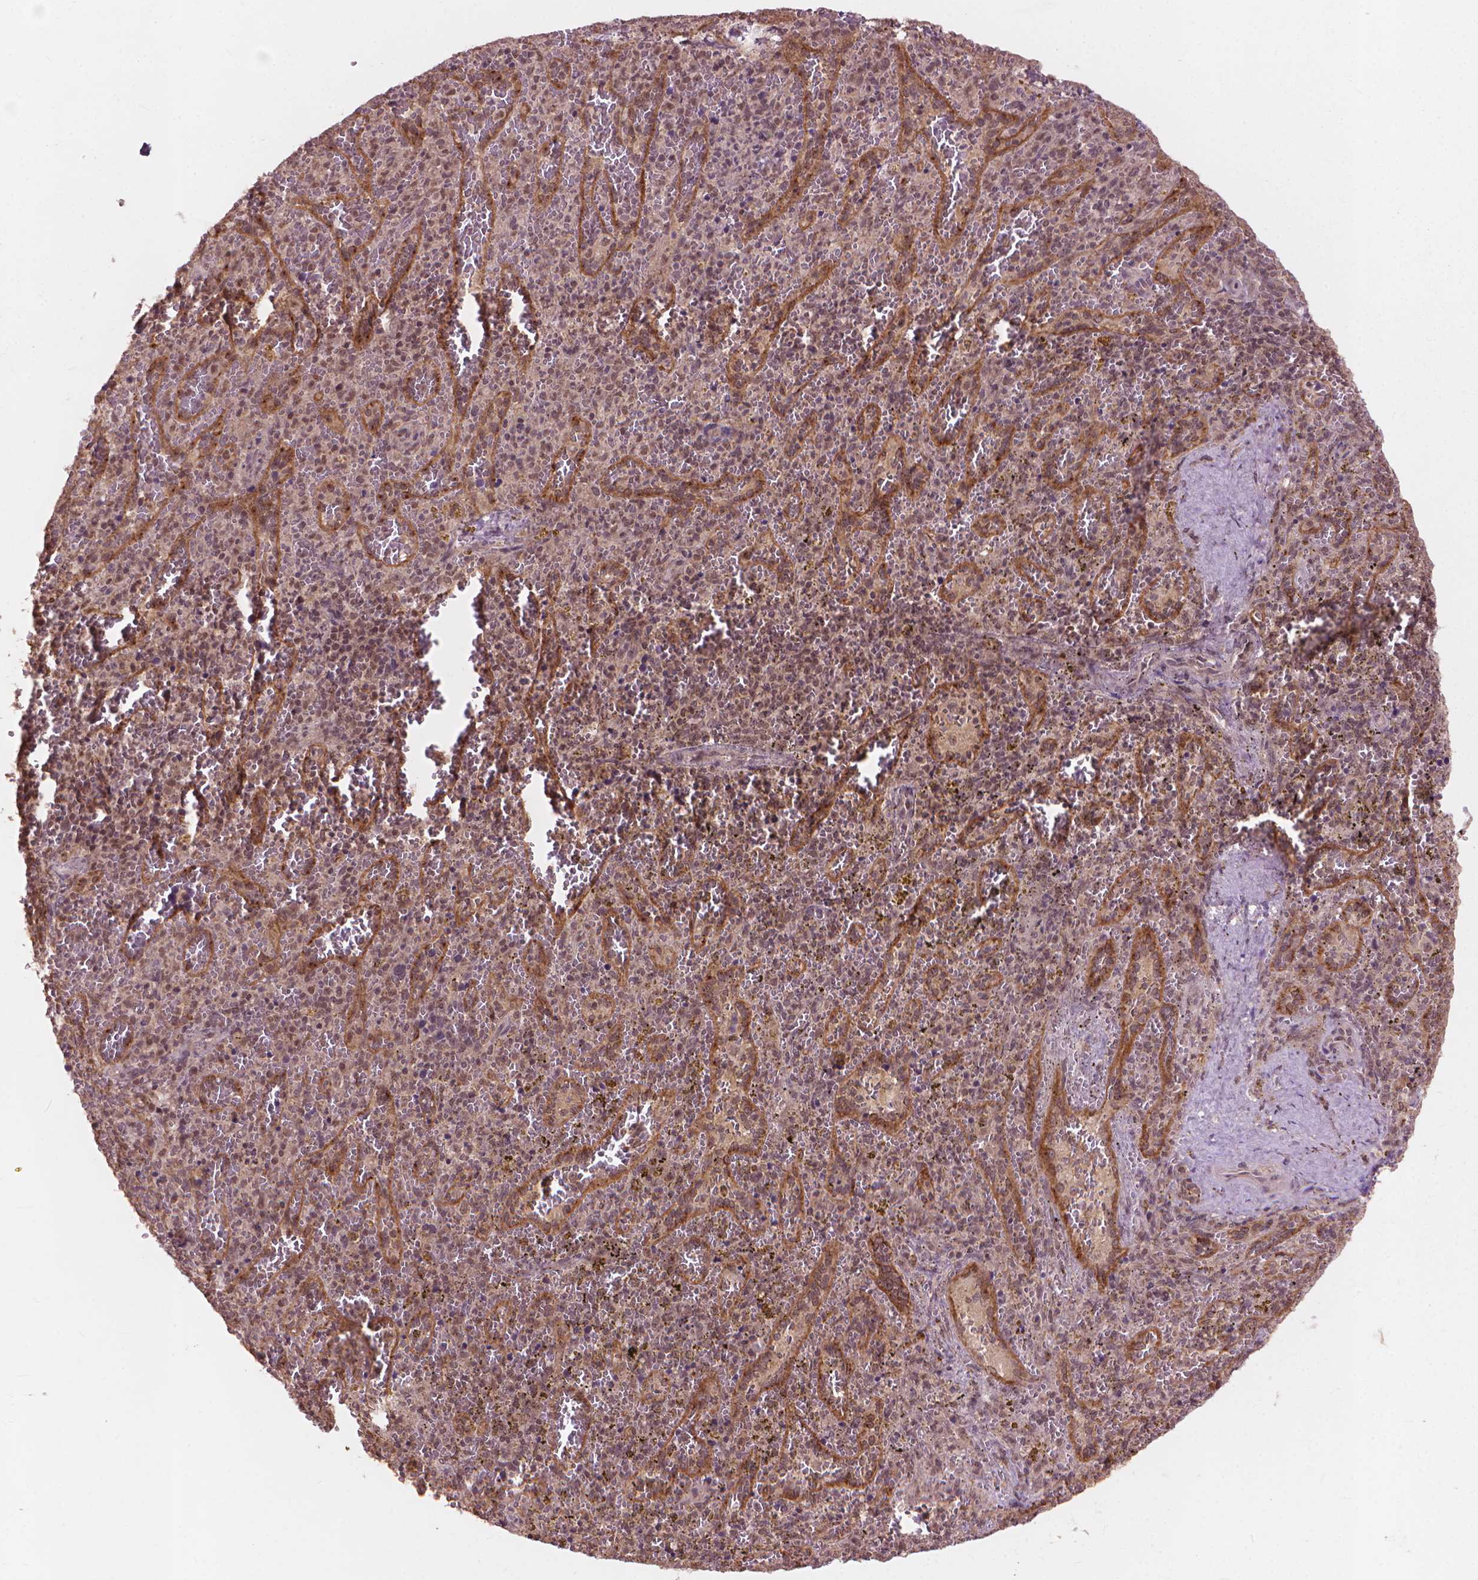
{"staining": {"intensity": "moderate", "quantity": "<25%", "location": "nuclear"}, "tissue": "spleen", "cell_type": "Cells in red pulp", "image_type": "normal", "snomed": [{"axis": "morphology", "description": "Normal tissue, NOS"}, {"axis": "topography", "description": "Spleen"}], "caption": "Protein staining of normal spleen displays moderate nuclear staining in about <25% of cells in red pulp. (Stains: DAB (3,3'-diaminobenzidine) in brown, nuclei in blue, Microscopy: brightfield microscopy at high magnification).", "gene": "SSU72", "patient": {"sex": "female", "age": 50}}